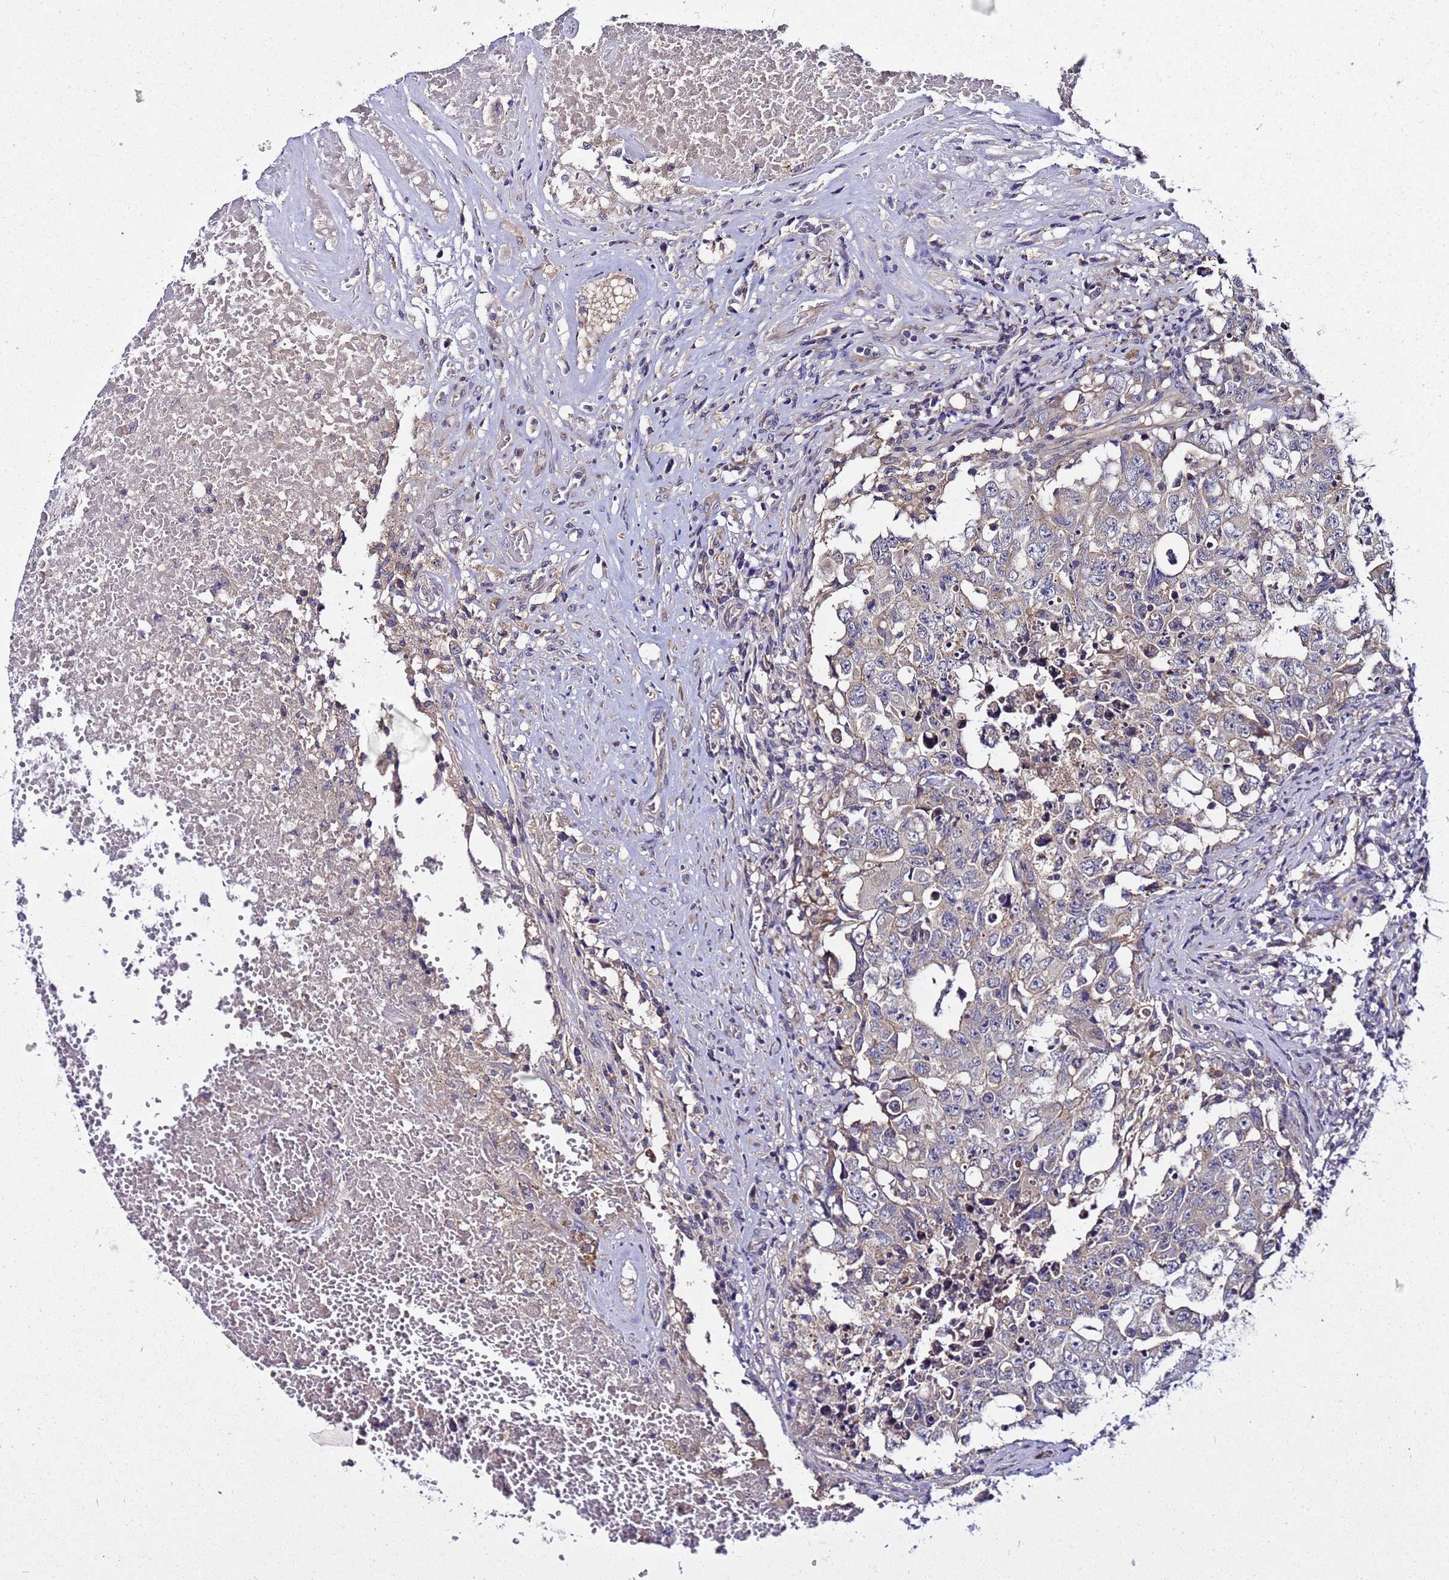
{"staining": {"intensity": "weak", "quantity": "<25%", "location": "cytoplasmic/membranous"}, "tissue": "testis cancer", "cell_type": "Tumor cells", "image_type": "cancer", "snomed": [{"axis": "morphology", "description": "Carcinoma, Embryonal, NOS"}, {"axis": "topography", "description": "Testis"}], "caption": "Histopathology image shows no significant protein staining in tumor cells of testis cancer (embryonal carcinoma).", "gene": "PLXDC2", "patient": {"sex": "male", "age": 26}}